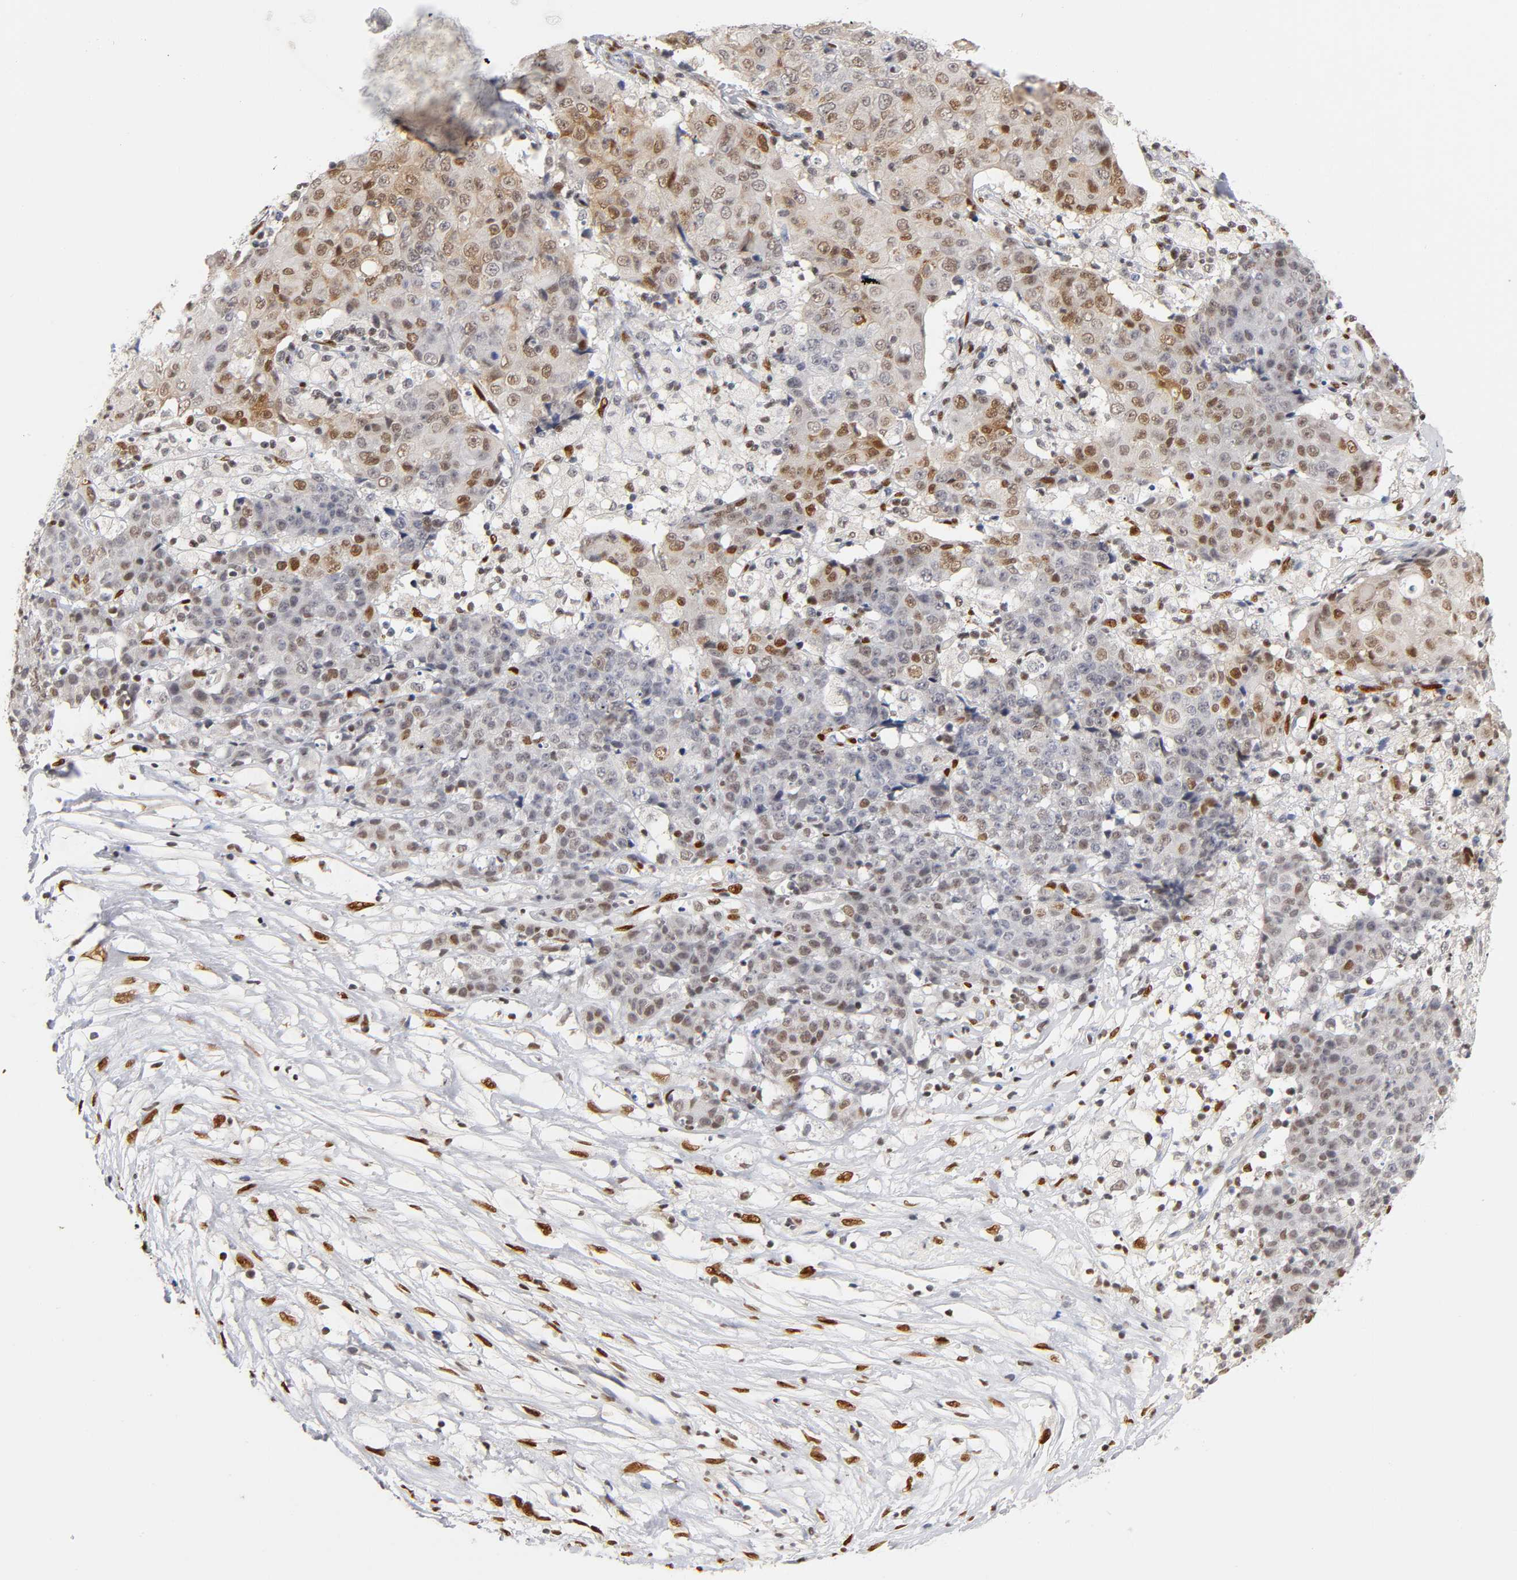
{"staining": {"intensity": "weak", "quantity": "25%-75%", "location": "nuclear"}, "tissue": "ovarian cancer", "cell_type": "Tumor cells", "image_type": "cancer", "snomed": [{"axis": "morphology", "description": "Carcinoma, endometroid"}, {"axis": "topography", "description": "Ovary"}], "caption": "Approximately 25%-75% of tumor cells in human ovarian cancer (endometroid carcinoma) reveal weak nuclear protein positivity as visualized by brown immunohistochemical staining.", "gene": "RUNX1", "patient": {"sex": "female", "age": 42}}